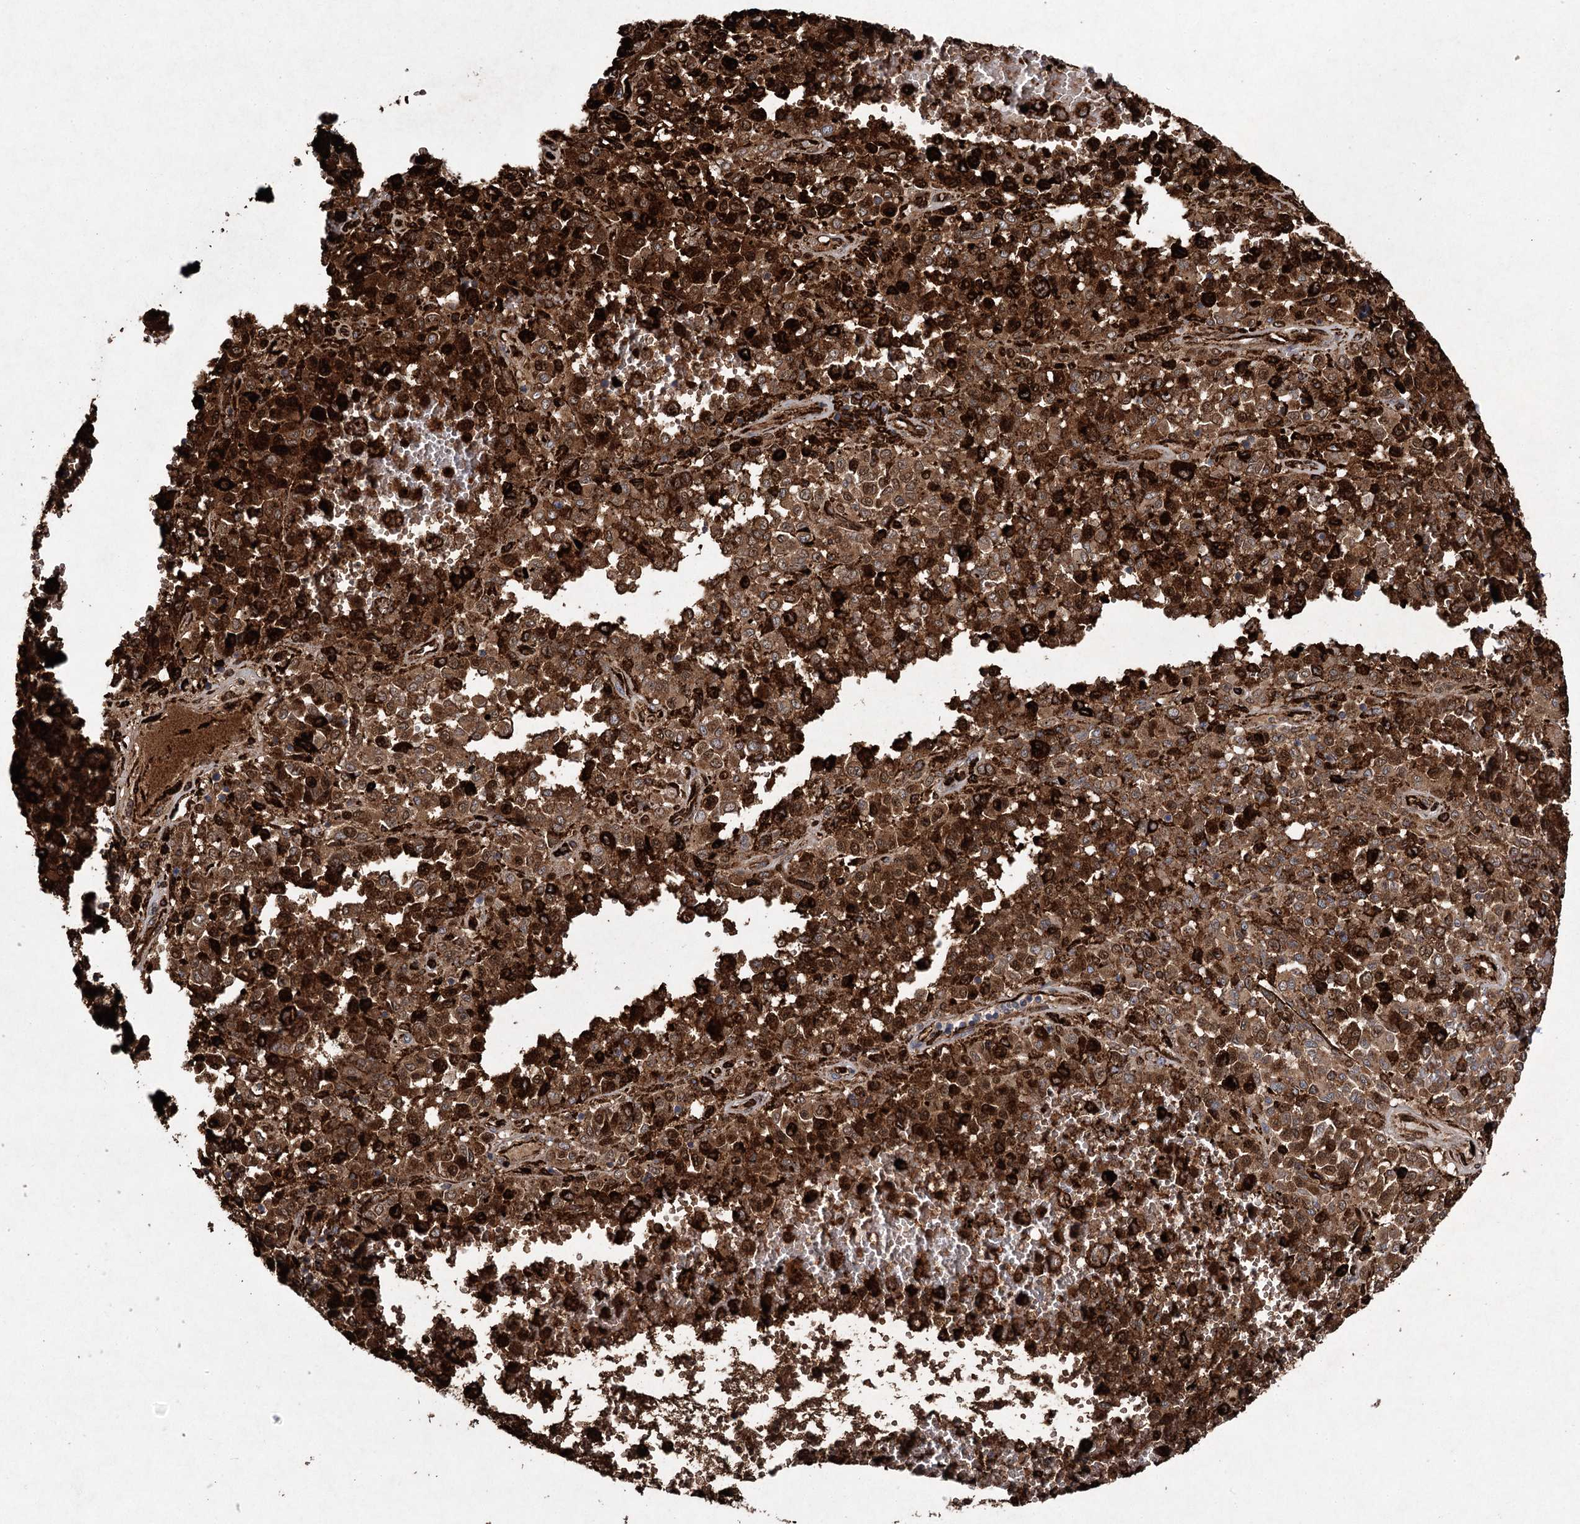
{"staining": {"intensity": "strong", "quantity": ">75%", "location": "cytoplasmic/membranous,nuclear"}, "tissue": "melanoma", "cell_type": "Tumor cells", "image_type": "cancer", "snomed": [{"axis": "morphology", "description": "Malignant melanoma, Metastatic site"}, {"axis": "topography", "description": "Pancreas"}], "caption": "Malignant melanoma (metastatic site) was stained to show a protein in brown. There is high levels of strong cytoplasmic/membranous and nuclear expression in approximately >75% of tumor cells. The staining is performed using DAB brown chromogen to label protein expression. The nuclei are counter-stained blue using hematoxylin.", "gene": "DCUN1D4", "patient": {"sex": "female", "age": 30}}